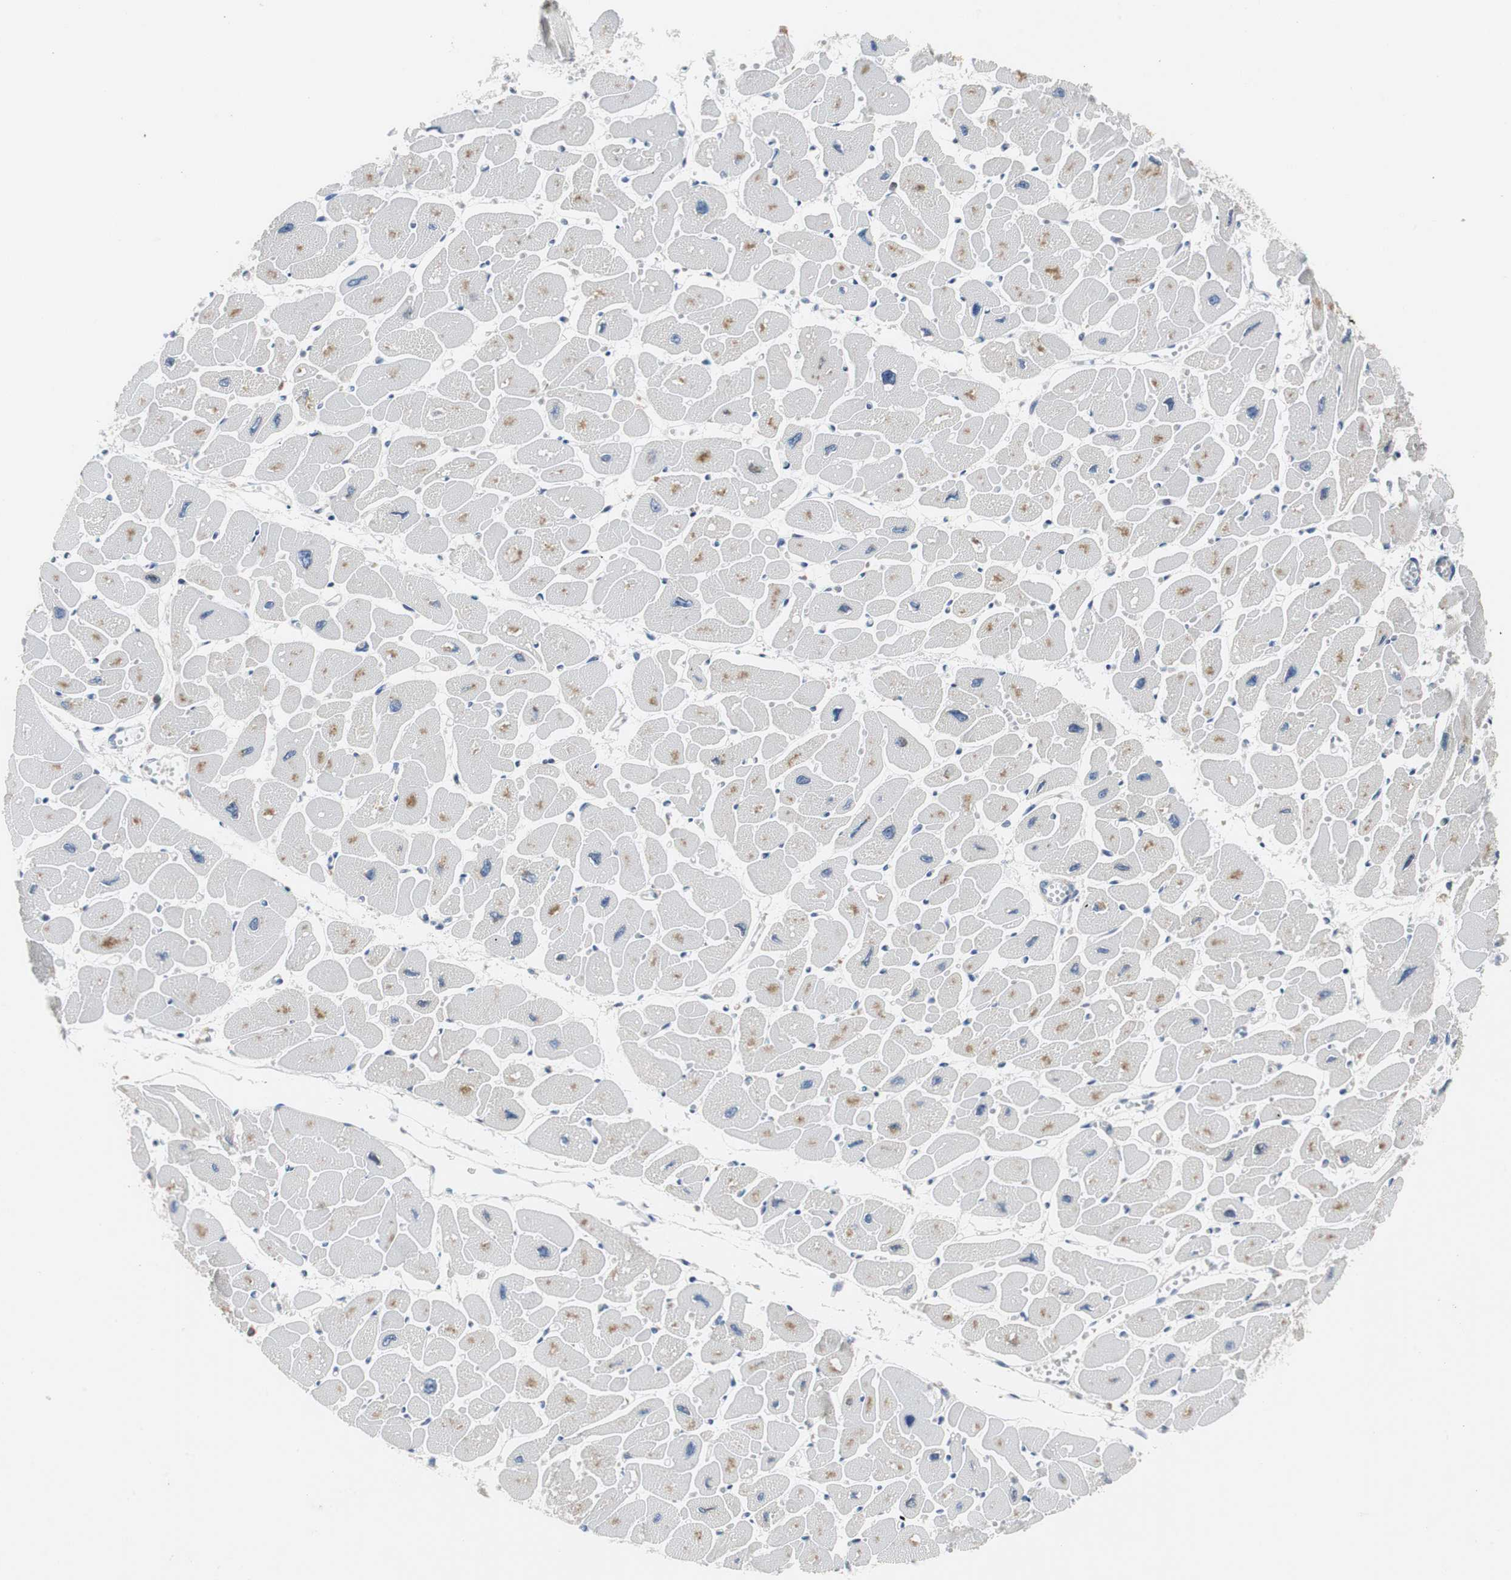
{"staining": {"intensity": "weak", "quantity": "<25%", "location": "cytoplasmic/membranous"}, "tissue": "heart muscle", "cell_type": "Cardiomyocytes", "image_type": "normal", "snomed": [{"axis": "morphology", "description": "Normal tissue, NOS"}, {"axis": "topography", "description": "Heart"}], "caption": "High magnification brightfield microscopy of unremarkable heart muscle stained with DAB (brown) and counterstained with hematoxylin (blue): cardiomyocytes show no significant staining. (Brightfield microscopy of DAB immunohistochemistry at high magnification).", "gene": "TSC22D4", "patient": {"sex": "female", "age": 54}}